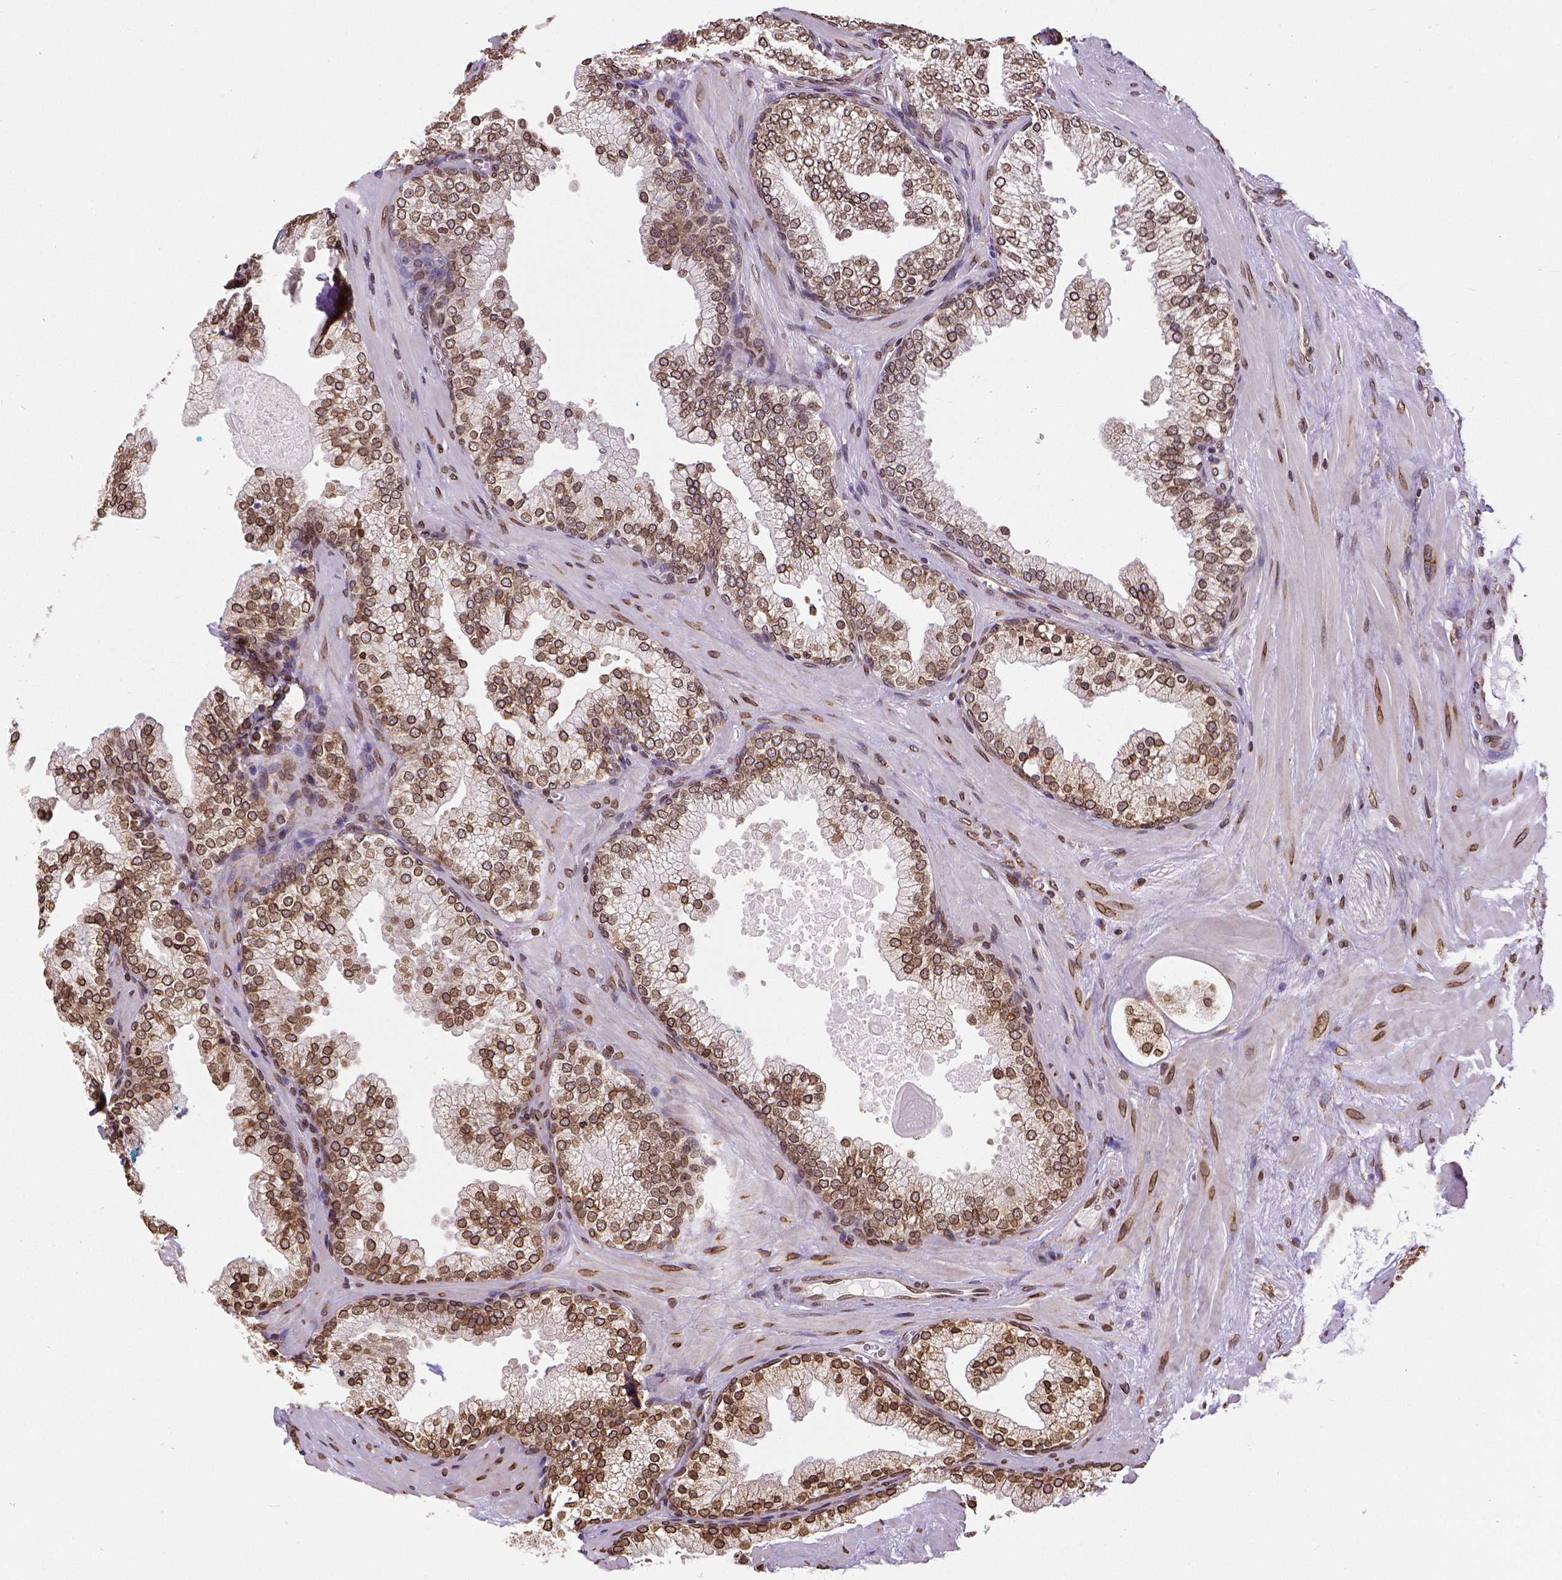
{"staining": {"intensity": "strong", "quantity": ">75%", "location": "cytoplasmic/membranous,nuclear"}, "tissue": "prostate", "cell_type": "Glandular cells", "image_type": "normal", "snomed": [{"axis": "morphology", "description": "Normal tissue, NOS"}, {"axis": "topography", "description": "Prostate"}, {"axis": "topography", "description": "Peripheral nerve tissue"}], "caption": "IHC staining of normal prostate, which exhibits high levels of strong cytoplasmic/membranous,nuclear expression in approximately >75% of glandular cells indicating strong cytoplasmic/membranous,nuclear protein staining. The staining was performed using DAB (brown) for protein detection and nuclei were counterstained in hematoxylin (blue).", "gene": "MTDH", "patient": {"sex": "male", "age": 61}}